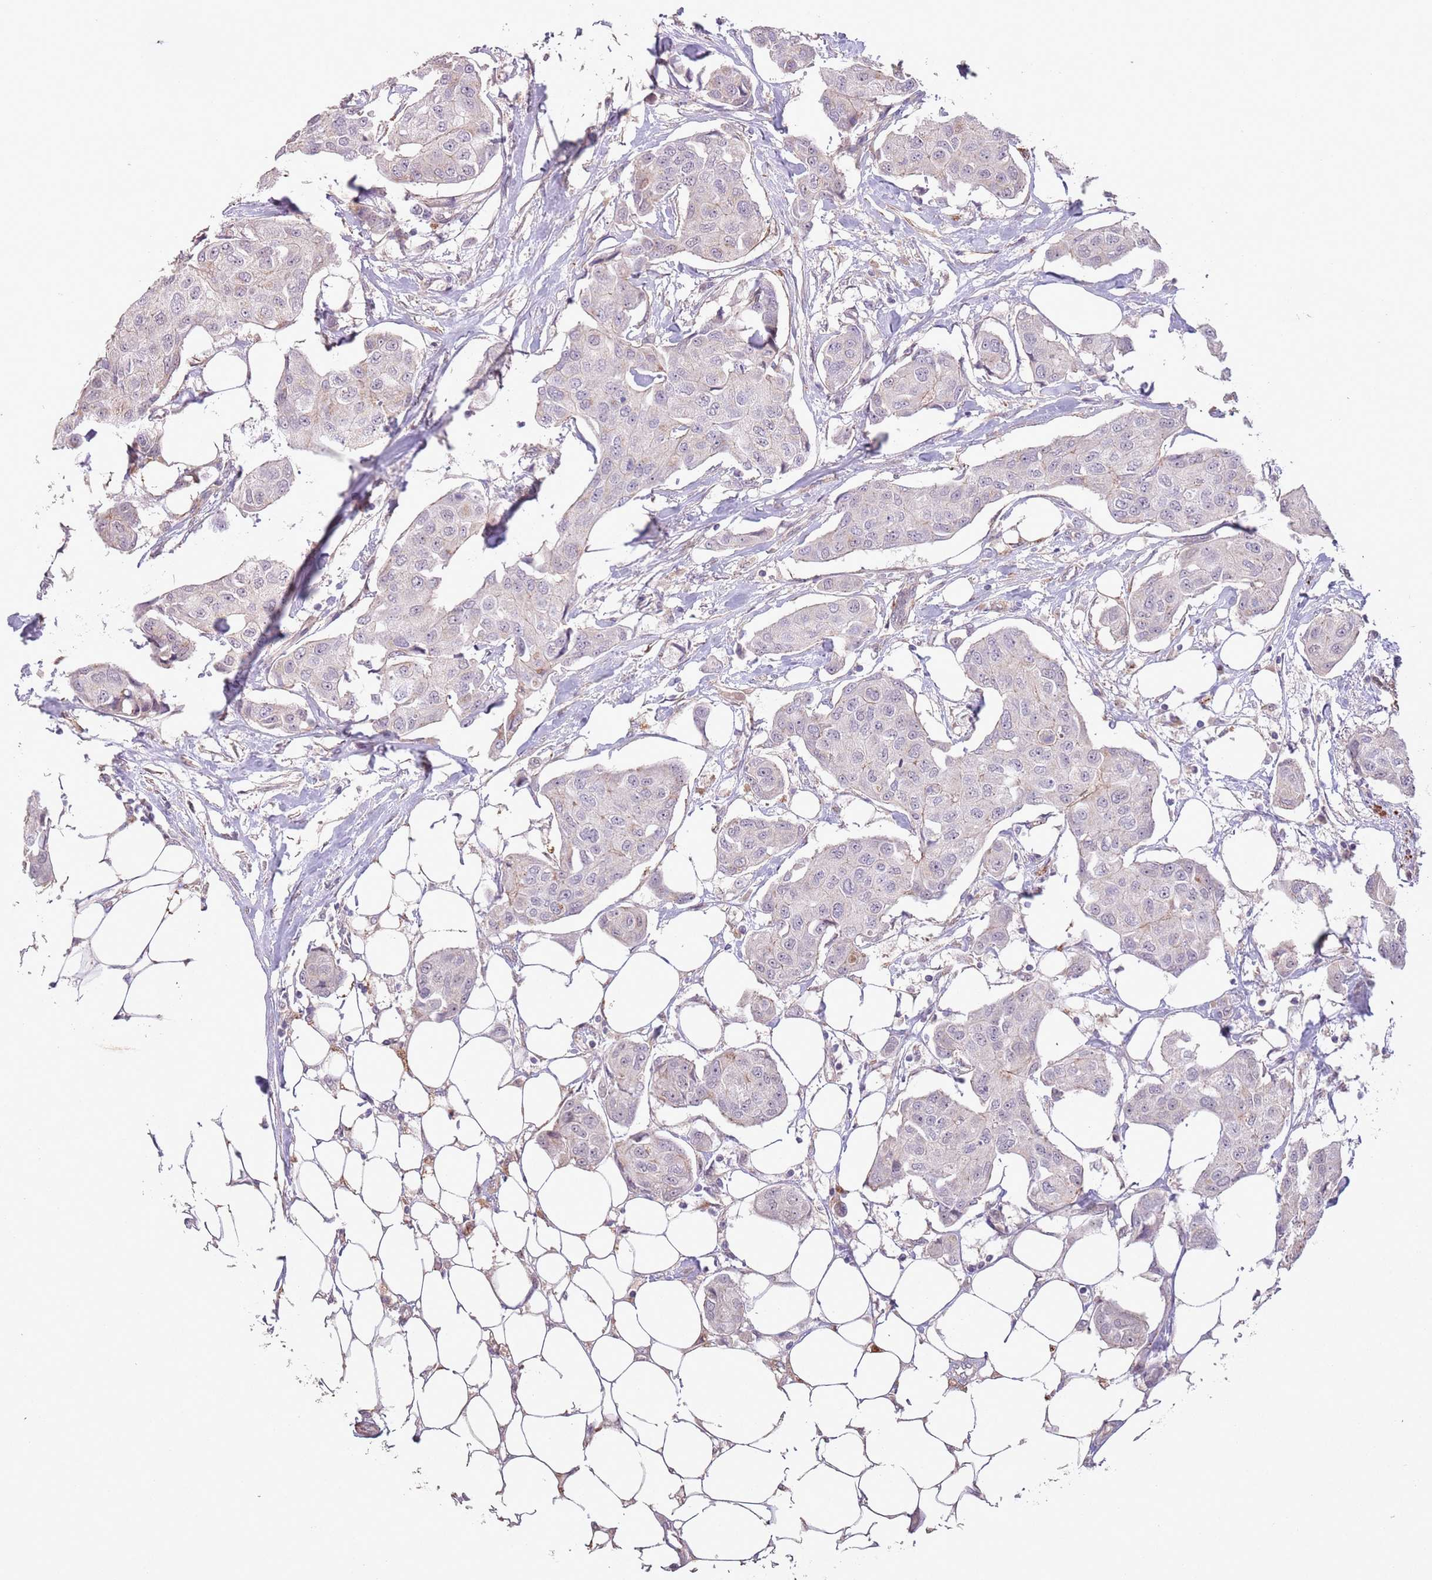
{"staining": {"intensity": "negative", "quantity": "none", "location": "none"}, "tissue": "breast cancer", "cell_type": "Tumor cells", "image_type": "cancer", "snomed": [{"axis": "morphology", "description": "Duct carcinoma"}, {"axis": "topography", "description": "Breast"}, {"axis": "topography", "description": "Lymph node"}], "caption": "Image shows no significant protein staining in tumor cells of breast intraductal carcinoma. (DAB immunohistochemistry visualized using brightfield microscopy, high magnification).", "gene": "CCNI", "patient": {"sex": "female", "age": 80}}